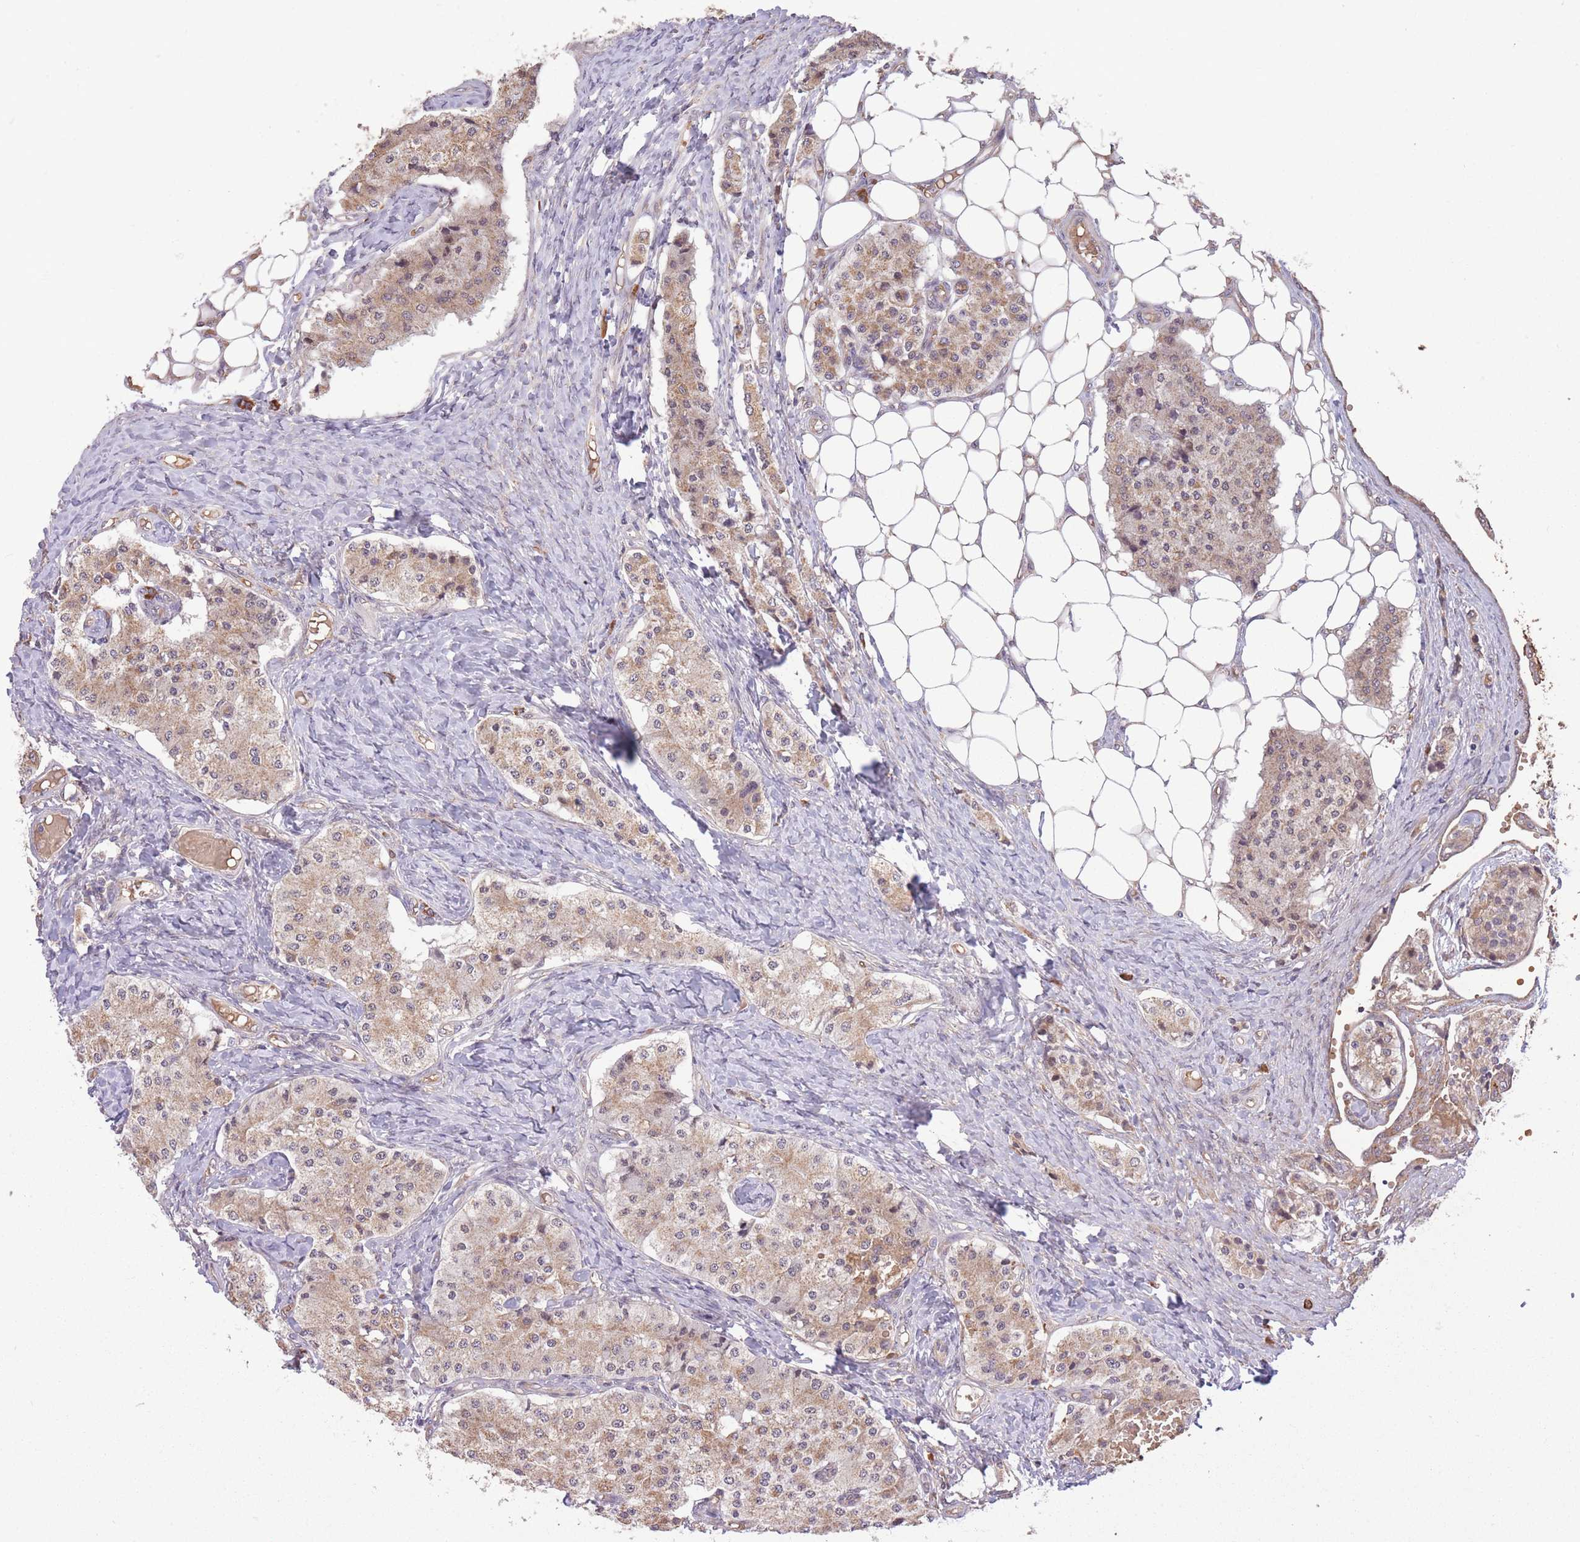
{"staining": {"intensity": "moderate", "quantity": ">75%", "location": "cytoplasmic/membranous"}, "tissue": "carcinoid", "cell_type": "Tumor cells", "image_type": "cancer", "snomed": [{"axis": "morphology", "description": "Carcinoid, malignant, NOS"}, {"axis": "topography", "description": "Colon"}], "caption": "IHC (DAB) staining of human carcinoid exhibits moderate cytoplasmic/membranous protein positivity in approximately >75% of tumor cells. Immunohistochemistry (ihc) stains the protein of interest in brown and the nuclei are stained blue.", "gene": "POLR3F", "patient": {"sex": "female", "age": 52}}